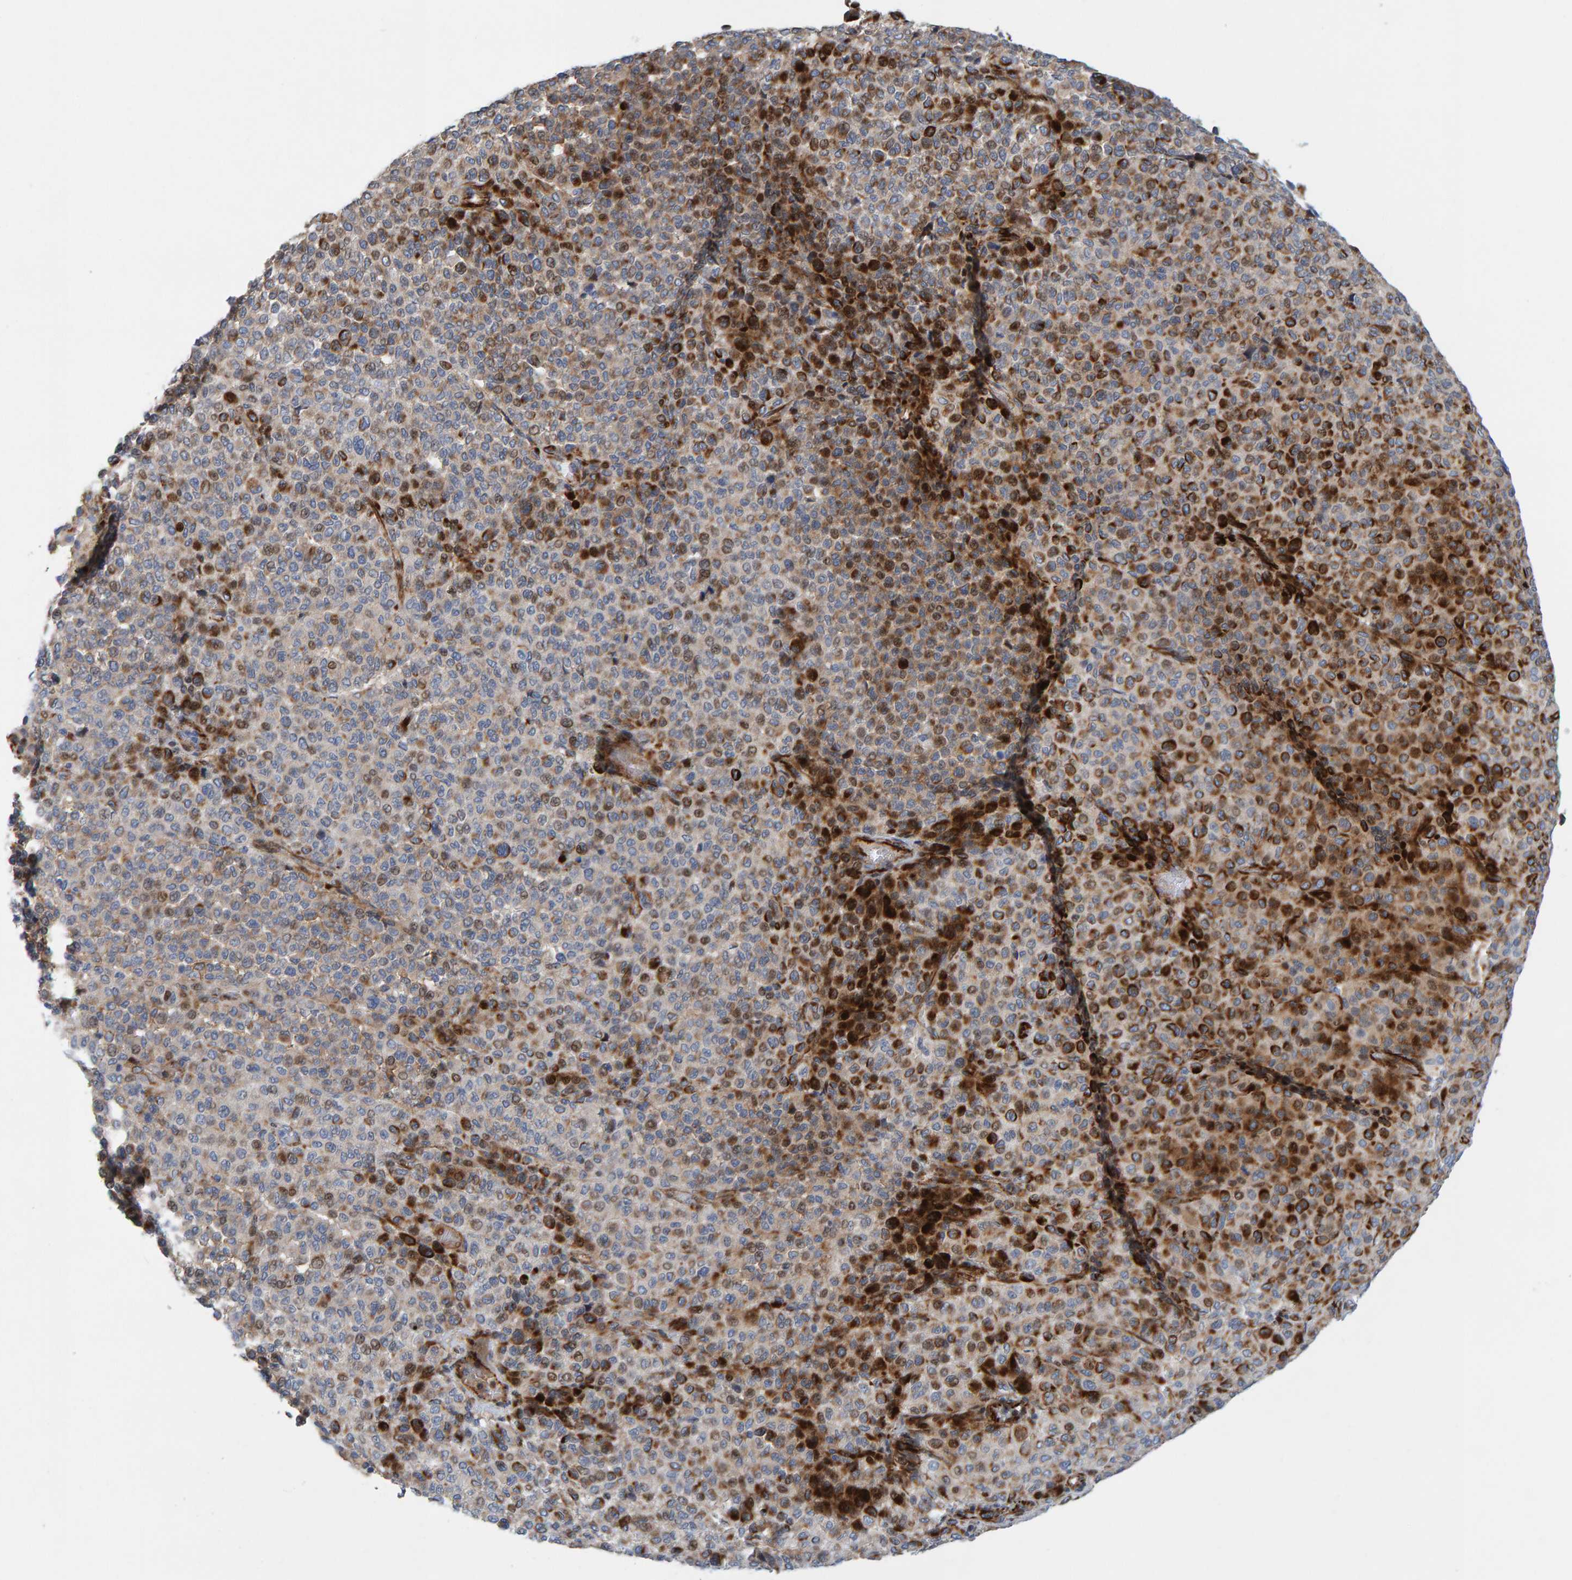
{"staining": {"intensity": "weak", "quantity": "25%-75%", "location": "cytoplasmic/membranous"}, "tissue": "melanoma", "cell_type": "Tumor cells", "image_type": "cancer", "snomed": [{"axis": "morphology", "description": "Malignant melanoma, Metastatic site"}, {"axis": "topography", "description": "Pancreas"}], "caption": "Melanoma stained with a brown dye exhibits weak cytoplasmic/membranous positive positivity in approximately 25%-75% of tumor cells.", "gene": "POLG2", "patient": {"sex": "female", "age": 30}}